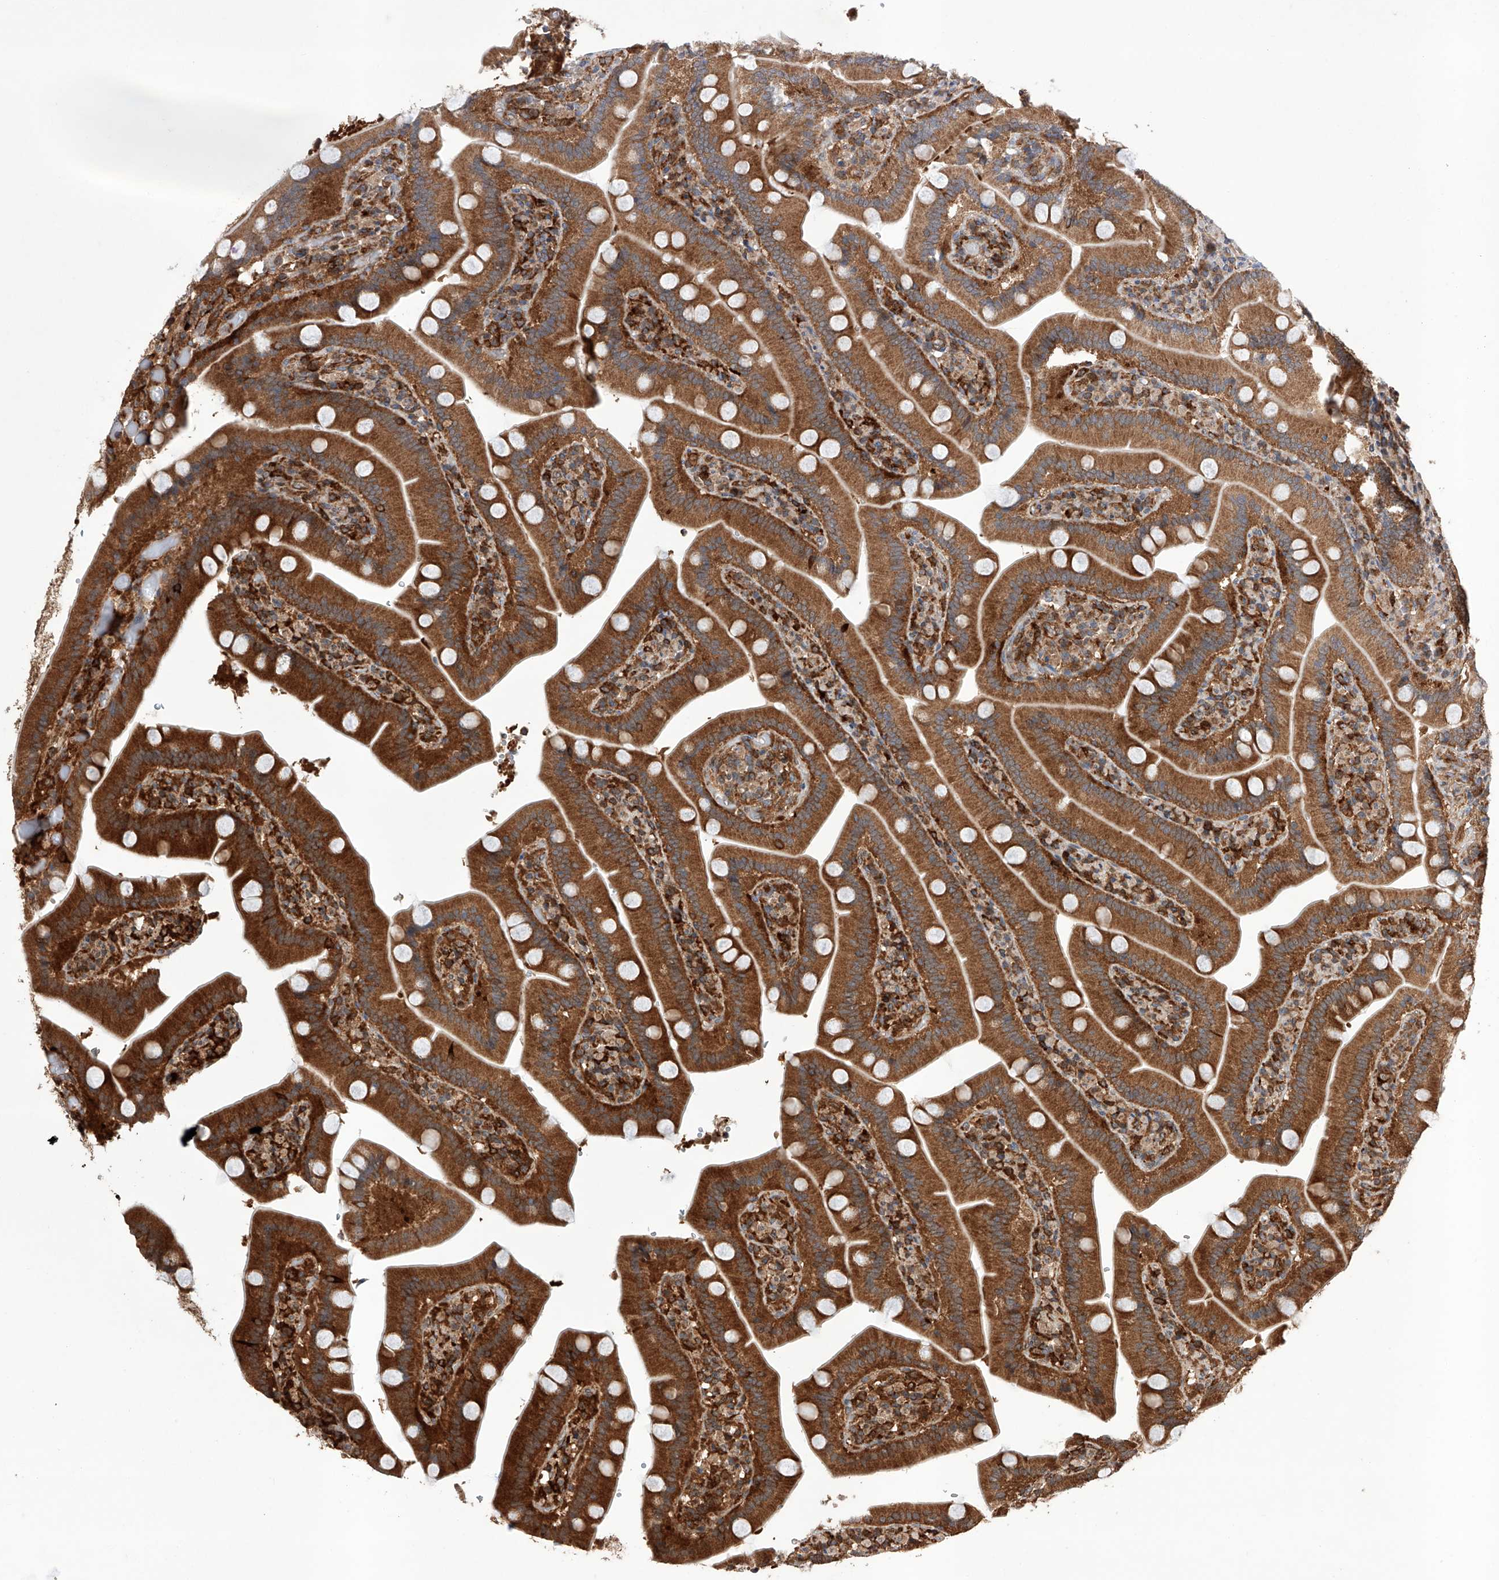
{"staining": {"intensity": "strong", "quantity": ">75%", "location": "cytoplasmic/membranous"}, "tissue": "duodenum", "cell_type": "Glandular cells", "image_type": "normal", "snomed": [{"axis": "morphology", "description": "Normal tissue, NOS"}, {"axis": "topography", "description": "Duodenum"}], "caption": "Immunohistochemical staining of unremarkable human duodenum displays high levels of strong cytoplasmic/membranous expression in about >75% of glandular cells.", "gene": "TIMM23", "patient": {"sex": "female", "age": 62}}